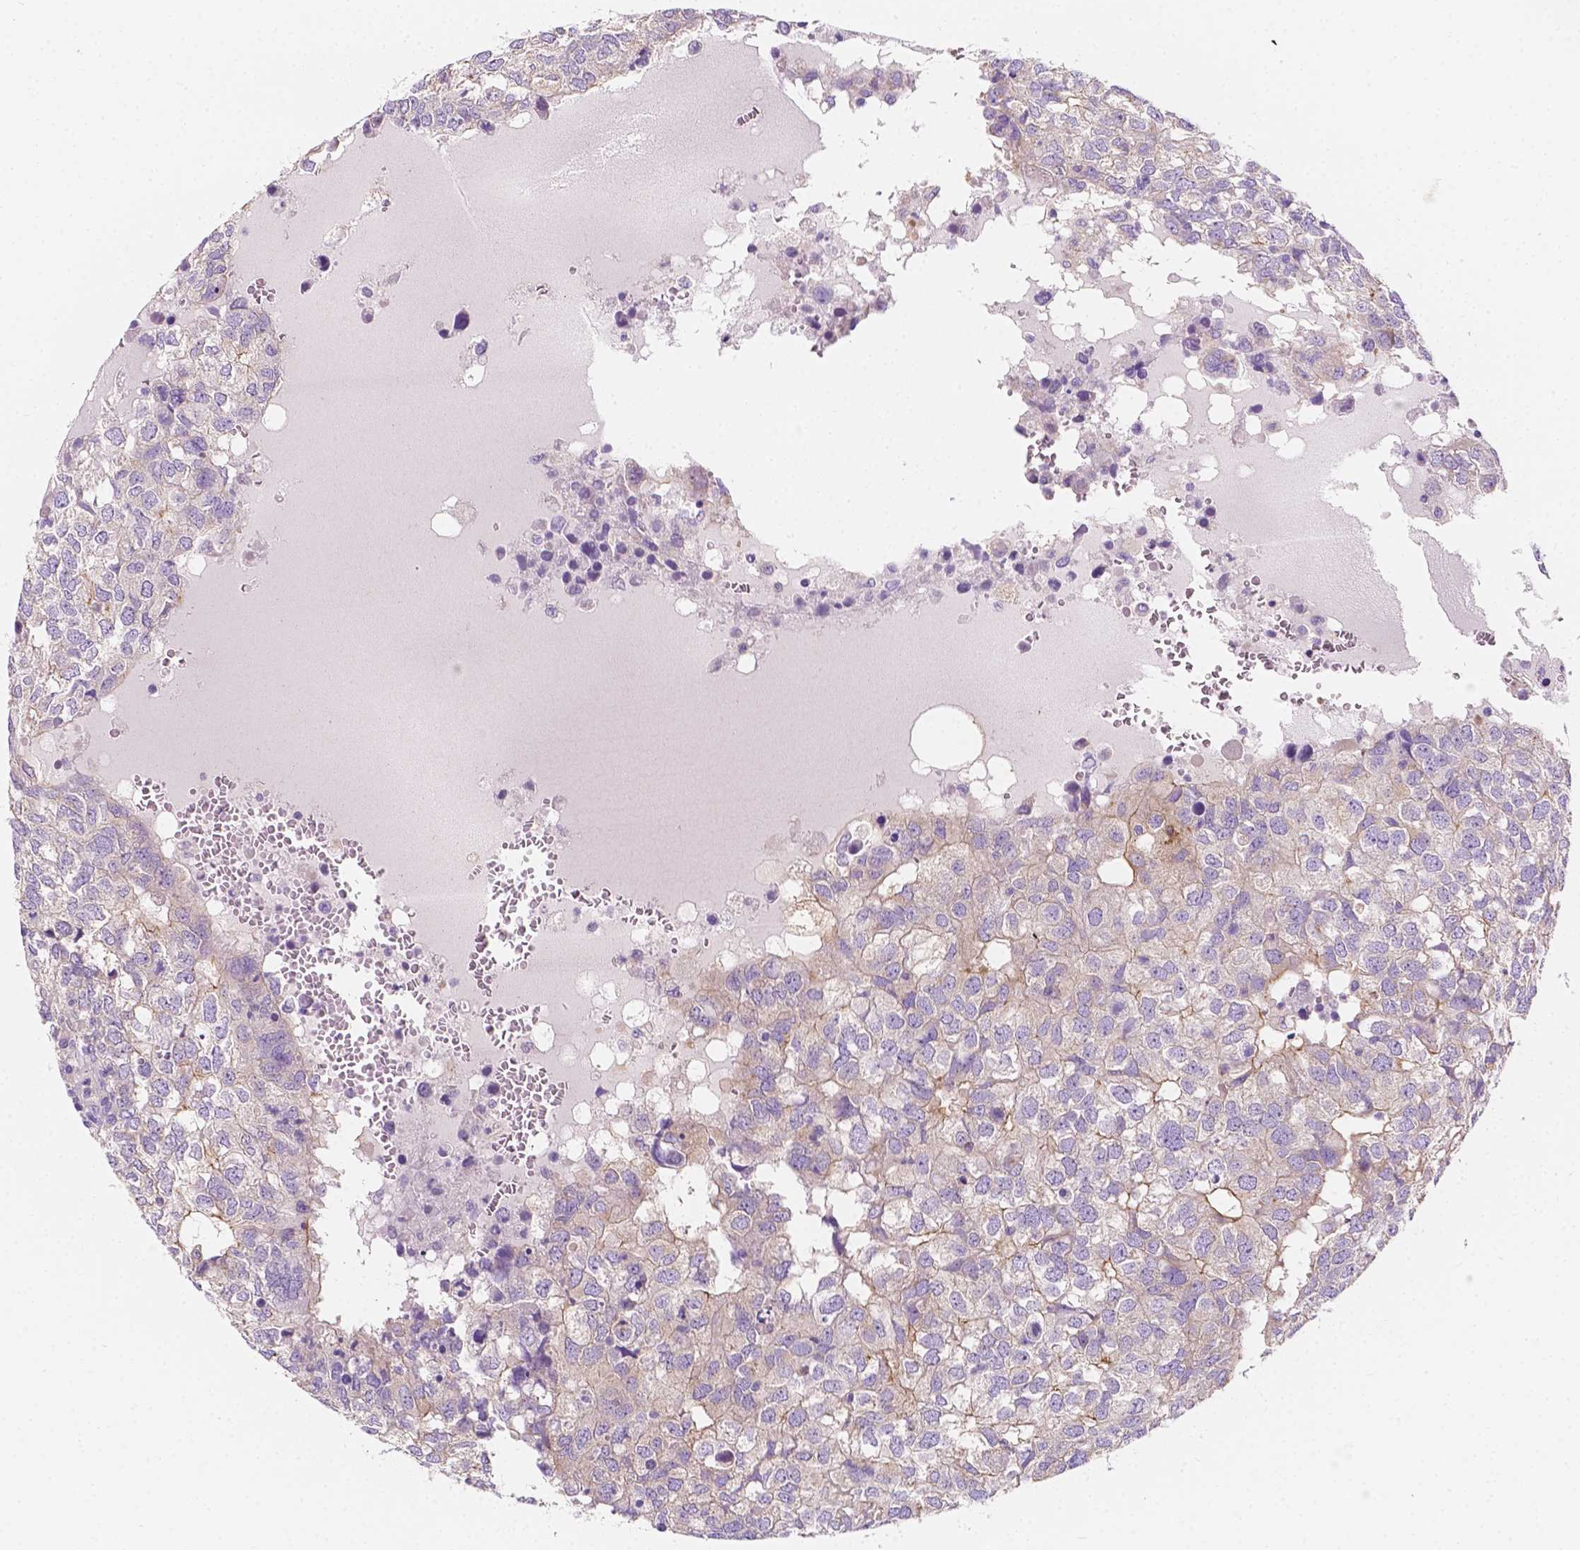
{"staining": {"intensity": "negative", "quantity": "none", "location": "none"}, "tissue": "breast cancer", "cell_type": "Tumor cells", "image_type": "cancer", "snomed": [{"axis": "morphology", "description": "Duct carcinoma"}, {"axis": "topography", "description": "Breast"}], "caption": "A high-resolution histopathology image shows immunohistochemistry staining of breast infiltrating ductal carcinoma, which exhibits no significant expression in tumor cells.", "gene": "SIRT2", "patient": {"sex": "female", "age": 30}}